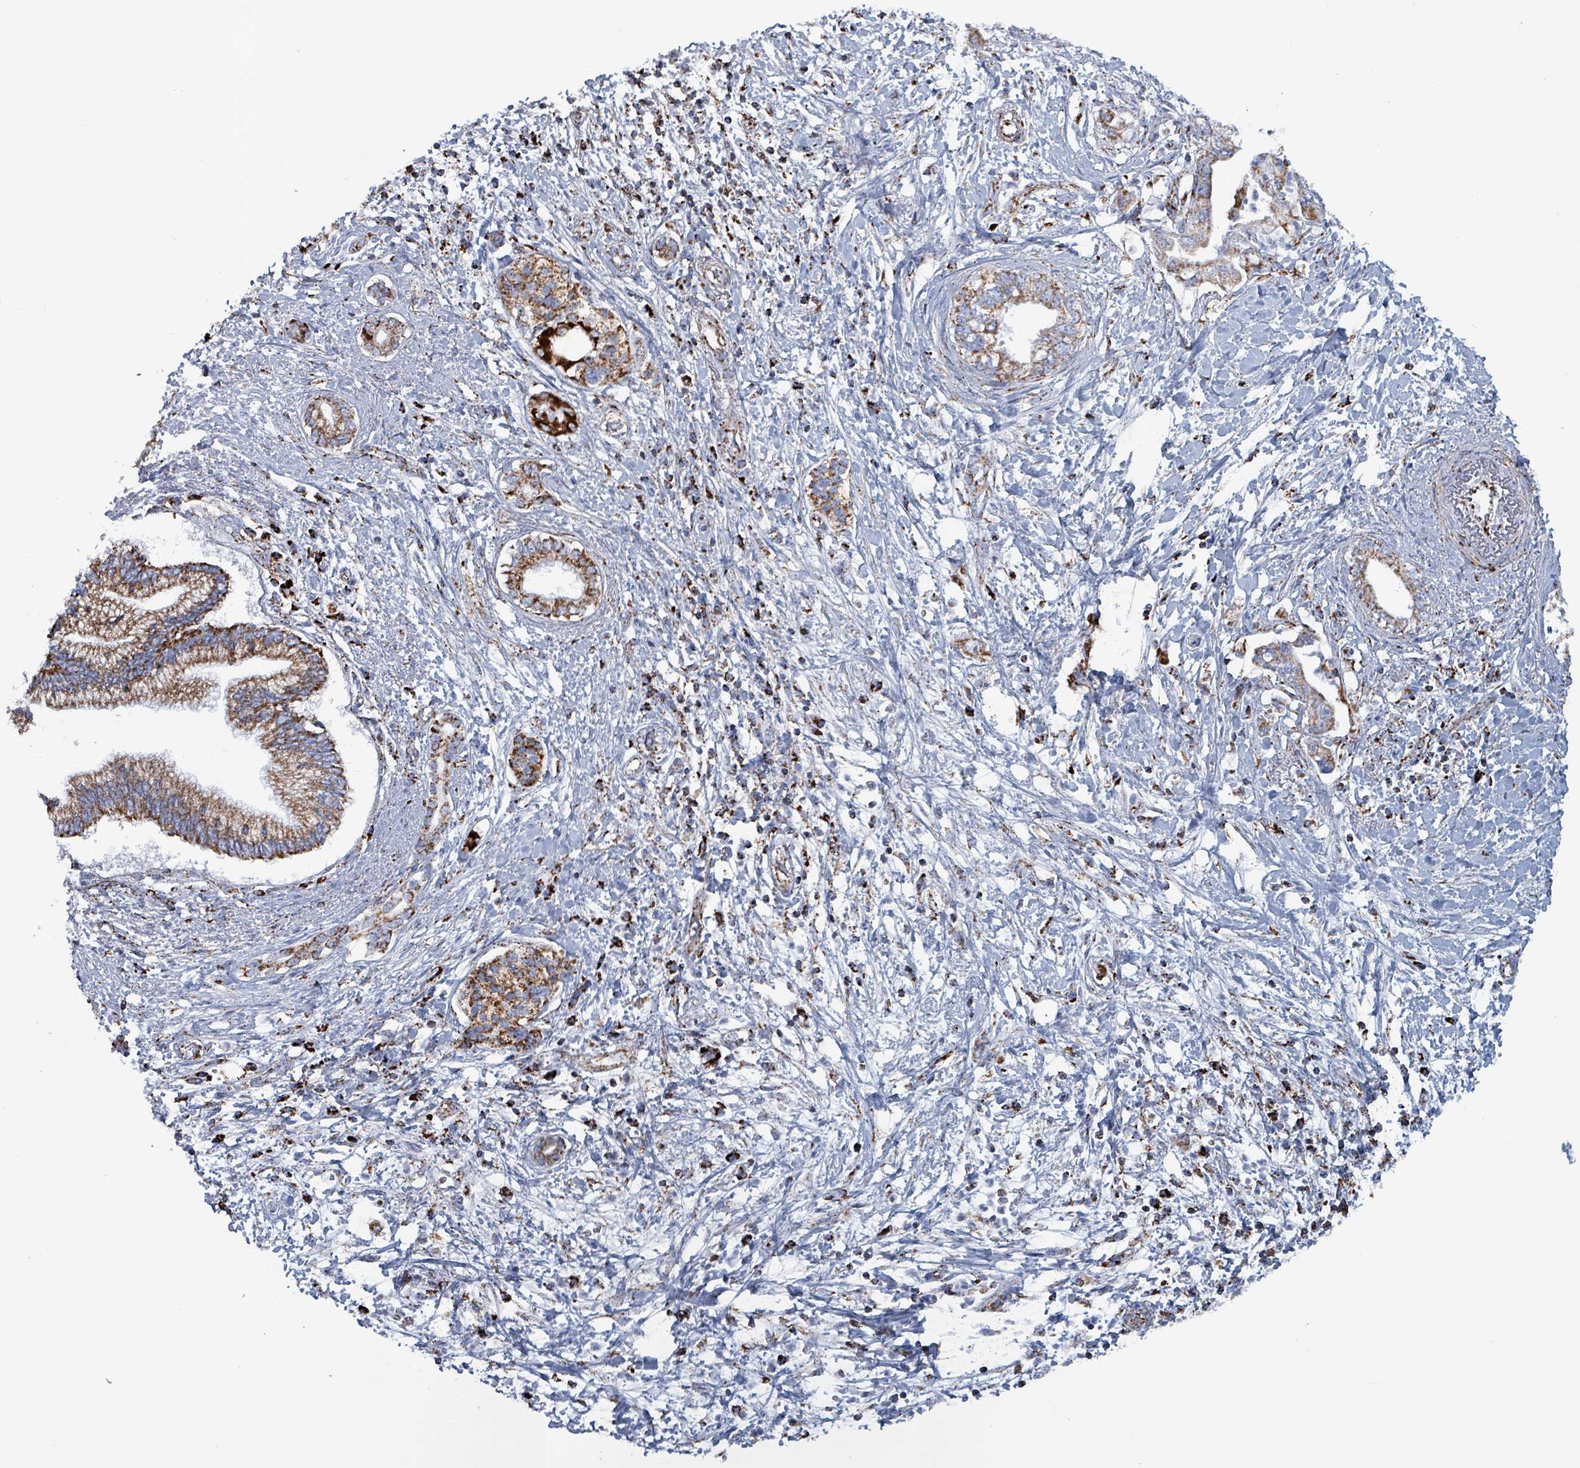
{"staining": {"intensity": "strong", "quantity": ">75%", "location": "cytoplasmic/membranous"}, "tissue": "pancreatic cancer", "cell_type": "Tumor cells", "image_type": "cancer", "snomed": [{"axis": "morphology", "description": "Adenocarcinoma, NOS"}, {"axis": "topography", "description": "Pancreas"}], "caption": "Strong cytoplasmic/membranous positivity is appreciated in approximately >75% of tumor cells in adenocarcinoma (pancreatic).", "gene": "IDH3B", "patient": {"sex": "female", "age": 73}}